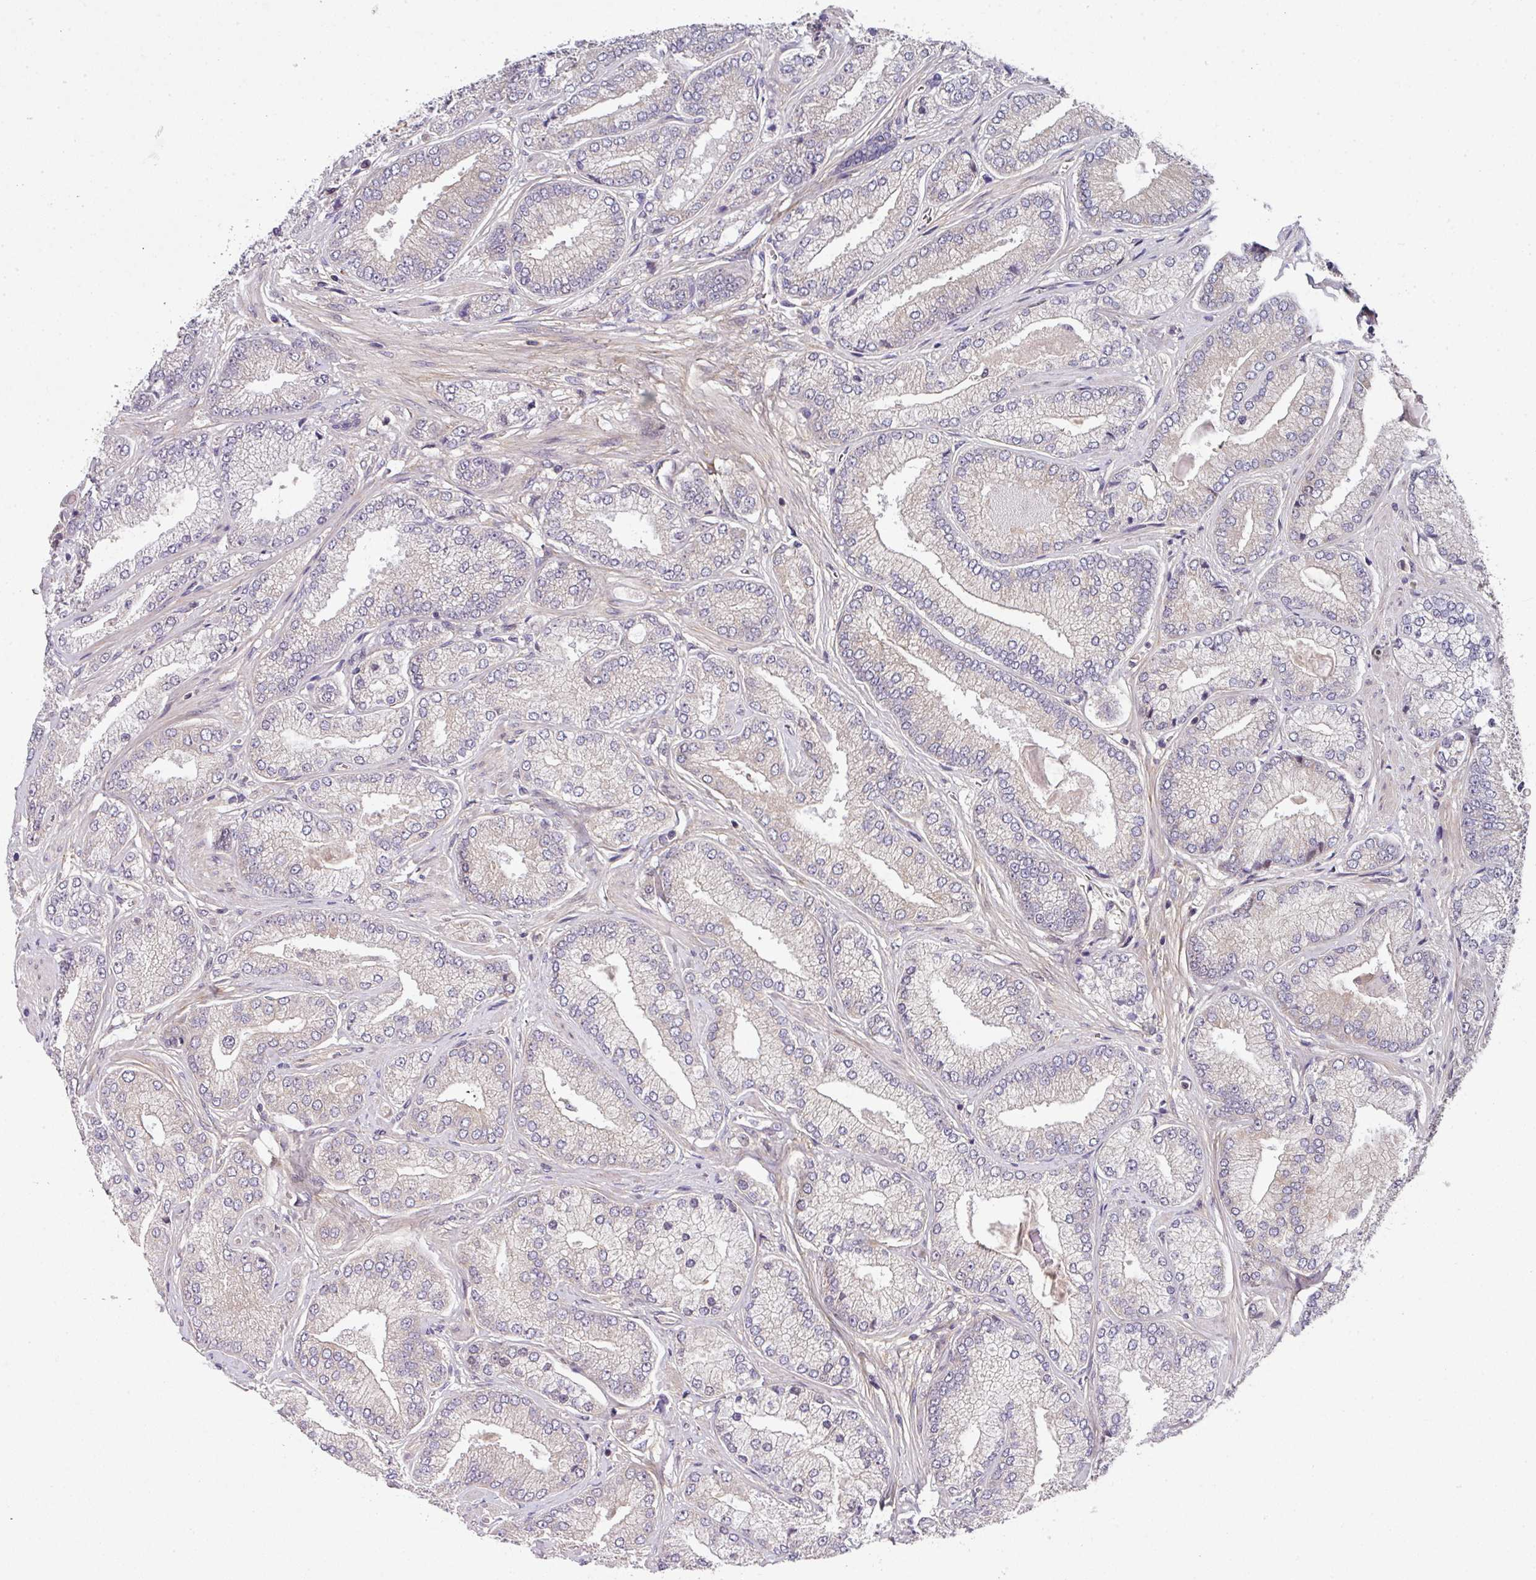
{"staining": {"intensity": "negative", "quantity": "none", "location": "none"}, "tissue": "prostate cancer", "cell_type": "Tumor cells", "image_type": "cancer", "snomed": [{"axis": "morphology", "description": "Adenocarcinoma, High grade"}, {"axis": "topography", "description": "Prostate"}], "caption": "This is a image of IHC staining of prostate adenocarcinoma (high-grade), which shows no expression in tumor cells.", "gene": "CAMLG", "patient": {"sex": "male", "age": 68}}